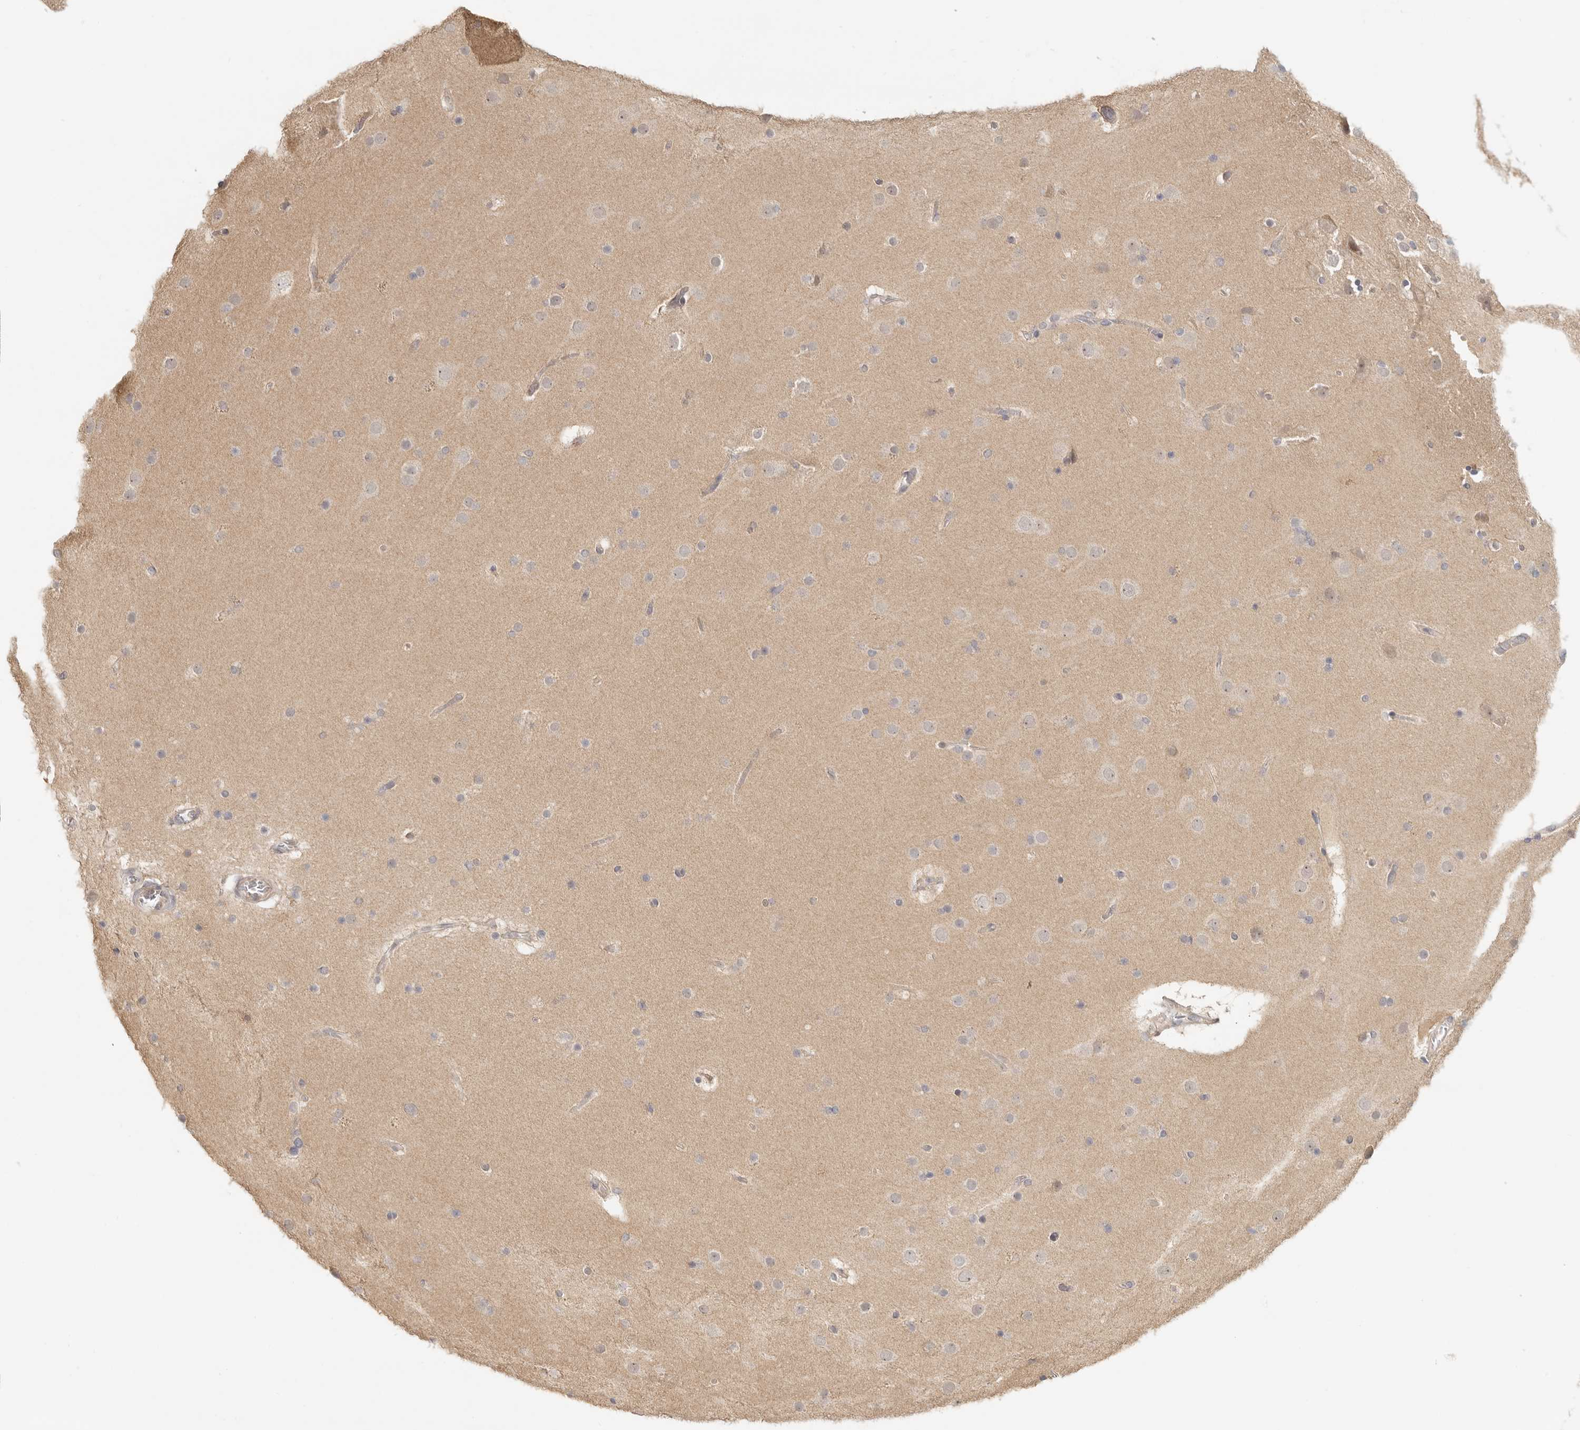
{"staining": {"intensity": "negative", "quantity": "none", "location": "none"}, "tissue": "cerebral cortex", "cell_type": "Endothelial cells", "image_type": "normal", "snomed": [{"axis": "morphology", "description": "Normal tissue, NOS"}, {"axis": "topography", "description": "Cerebral cortex"}], "caption": "The immunohistochemistry (IHC) histopathology image has no significant staining in endothelial cells of cerebral cortex. The staining was performed using DAB to visualize the protein expression in brown, while the nuclei were stained in blue with hematoxylin (Magnification: 20x).", "gene": "AHDC1", "patient": {"sex": "male", "age": 57}}